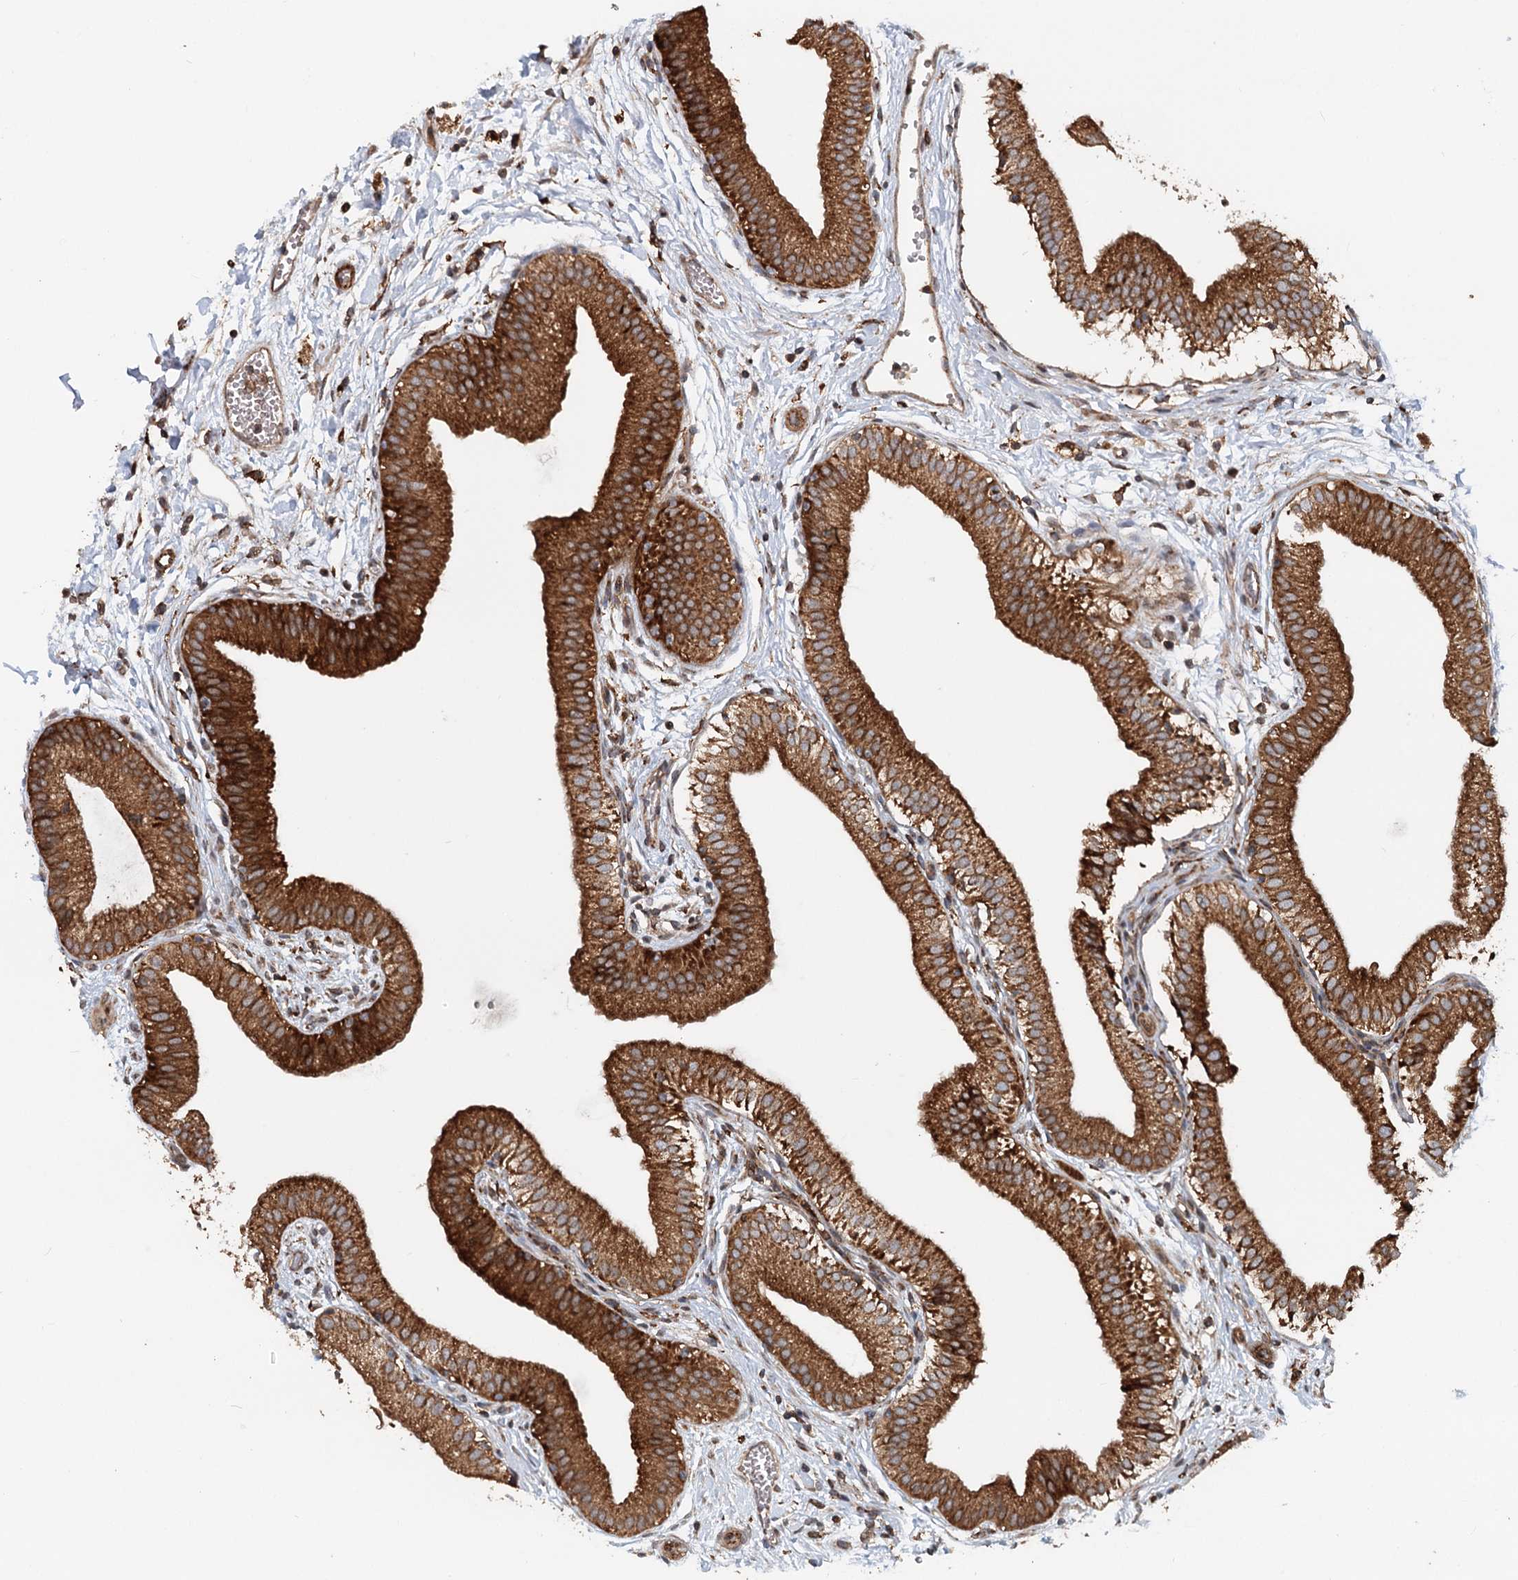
{"staining": {"intensity": "strong", "quantity": ">75%", "location": "cytoplasmic/membranous"}, "tissue": "gallbladder", "cell_type": "Glandular cells", "image_type": "normal", "snomed": [{"axis": "morphology", "description": "Normal tissue, NOS"}, {"axis": "topography", "description": "Gallbladder"}], "caption": "Unremarkable gallbladder displays strong cytoplasmic/membranous staining in about >75% of glandular cells, visualized by immunohistochemistry. (DAB = brown stain, brightfield microscopy at high magnification).", "gene": "RNF111", "patient": {"sex": "male", "age": 55}}